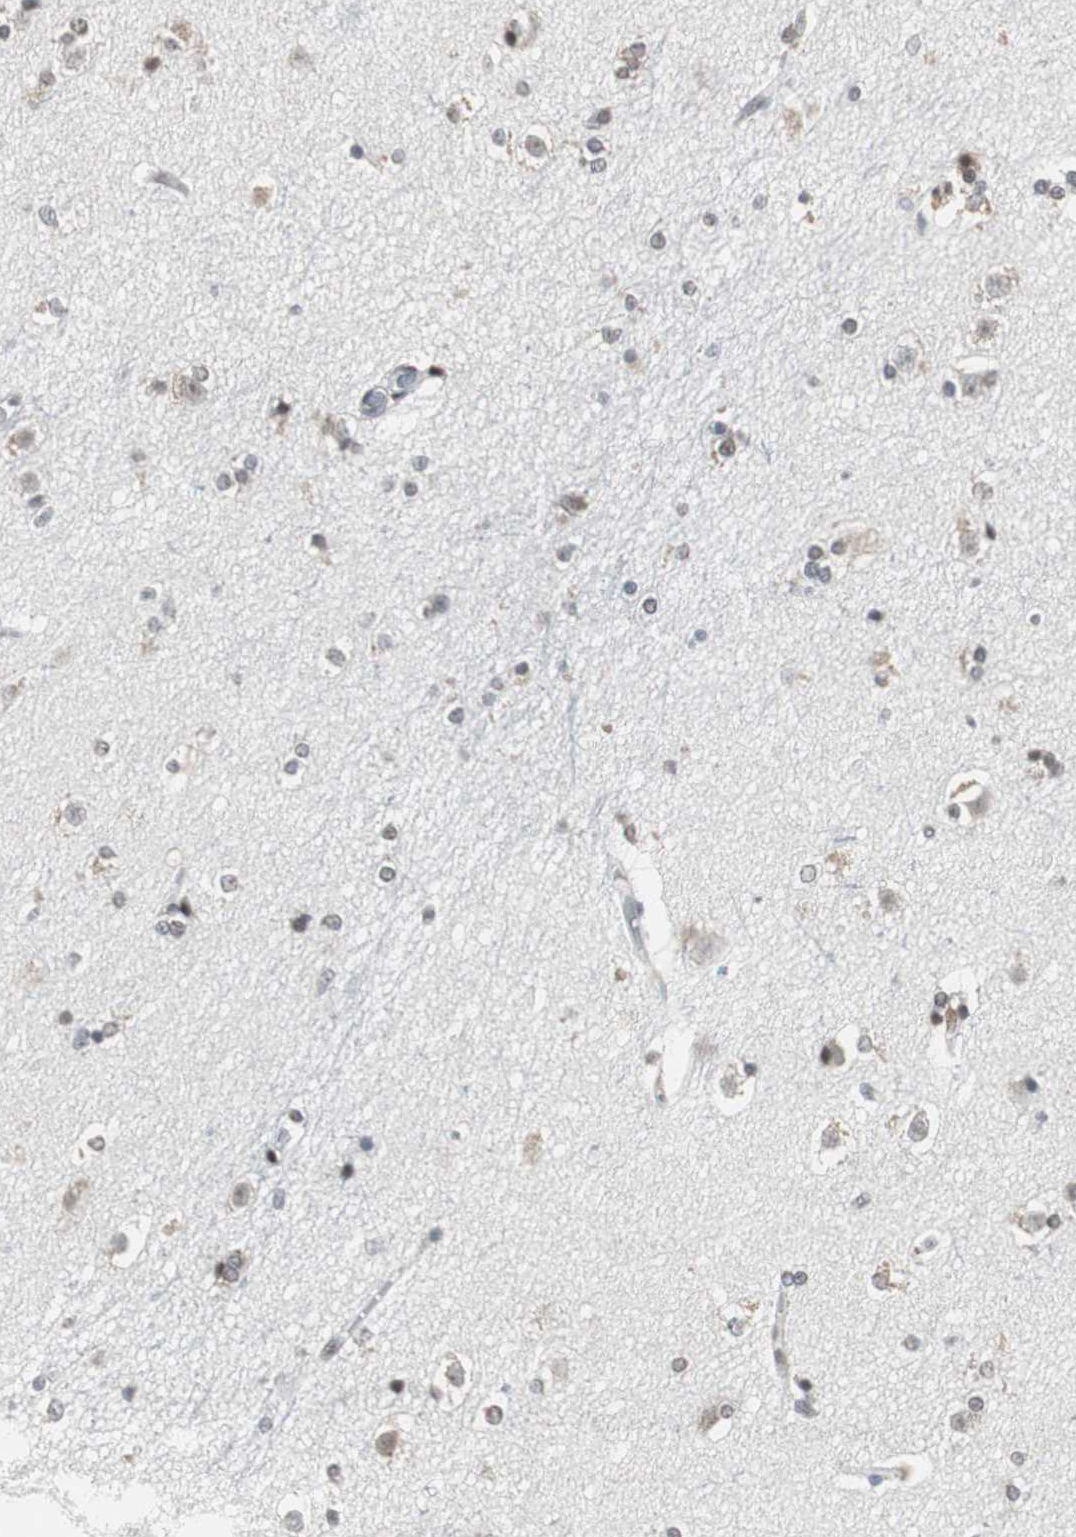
{"staining": {"intensity": "weak", "quantity": "25%-75%", "location": "cytoplasmic/membranous,nuclear"}, "tissue": "caudate", "cell_type": "Glial cells", "image_type": "normal", "snomed": [{"axis": "morphology", "description": "Normal tissue, NOS"}, {"axis": "topography", "description": "Lateral ventricle wall"}], "caption": "IHC image of normal caudate stained for a protein (brown), which demonstrates low levels of weak cytoplasmic/membranous,nuclear staining in about 25%-75% of glial cells.", "gene": "TAF7", "patient": {"sex": "female", "age": 19}}